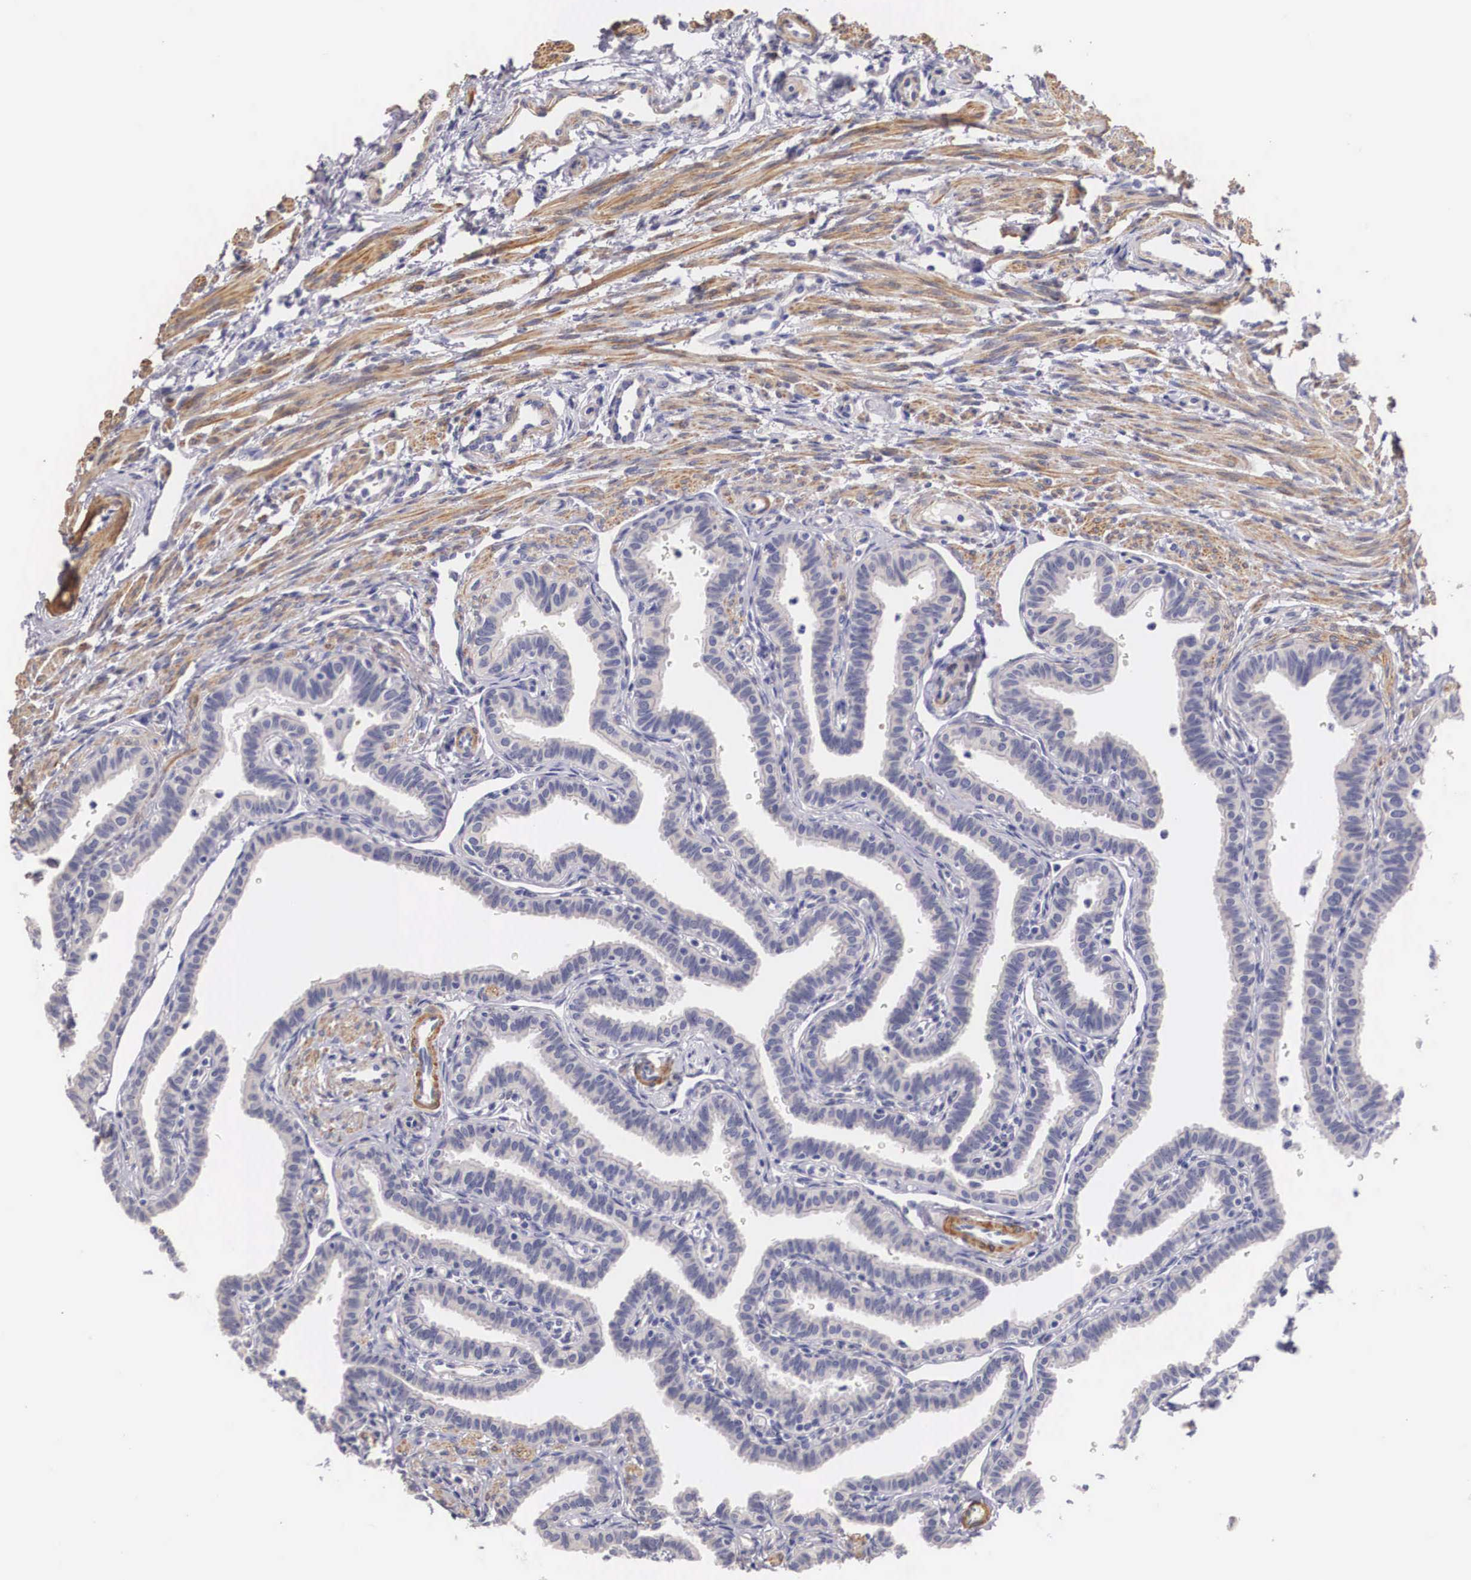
{"staining": {"intensity": "negative", "quantity": "none", "location": "none"}, "tissue": "fallopian tube", "cell_type": "Glandular cells", "image_type": "normal", "snomed": [{"axis": "morphology", "description": "Normal tissue, NOS"}, {"axis": "topography", "description": "Fallopian tube"}], "caption": "Immunohistochemistry (IHC) micrograph of benign fallopian tube stained for a protein (brown), which shows no positivity in glandular cells.", "gene": "ENOX2", "patient": {"sex": "female", "age": 32}}